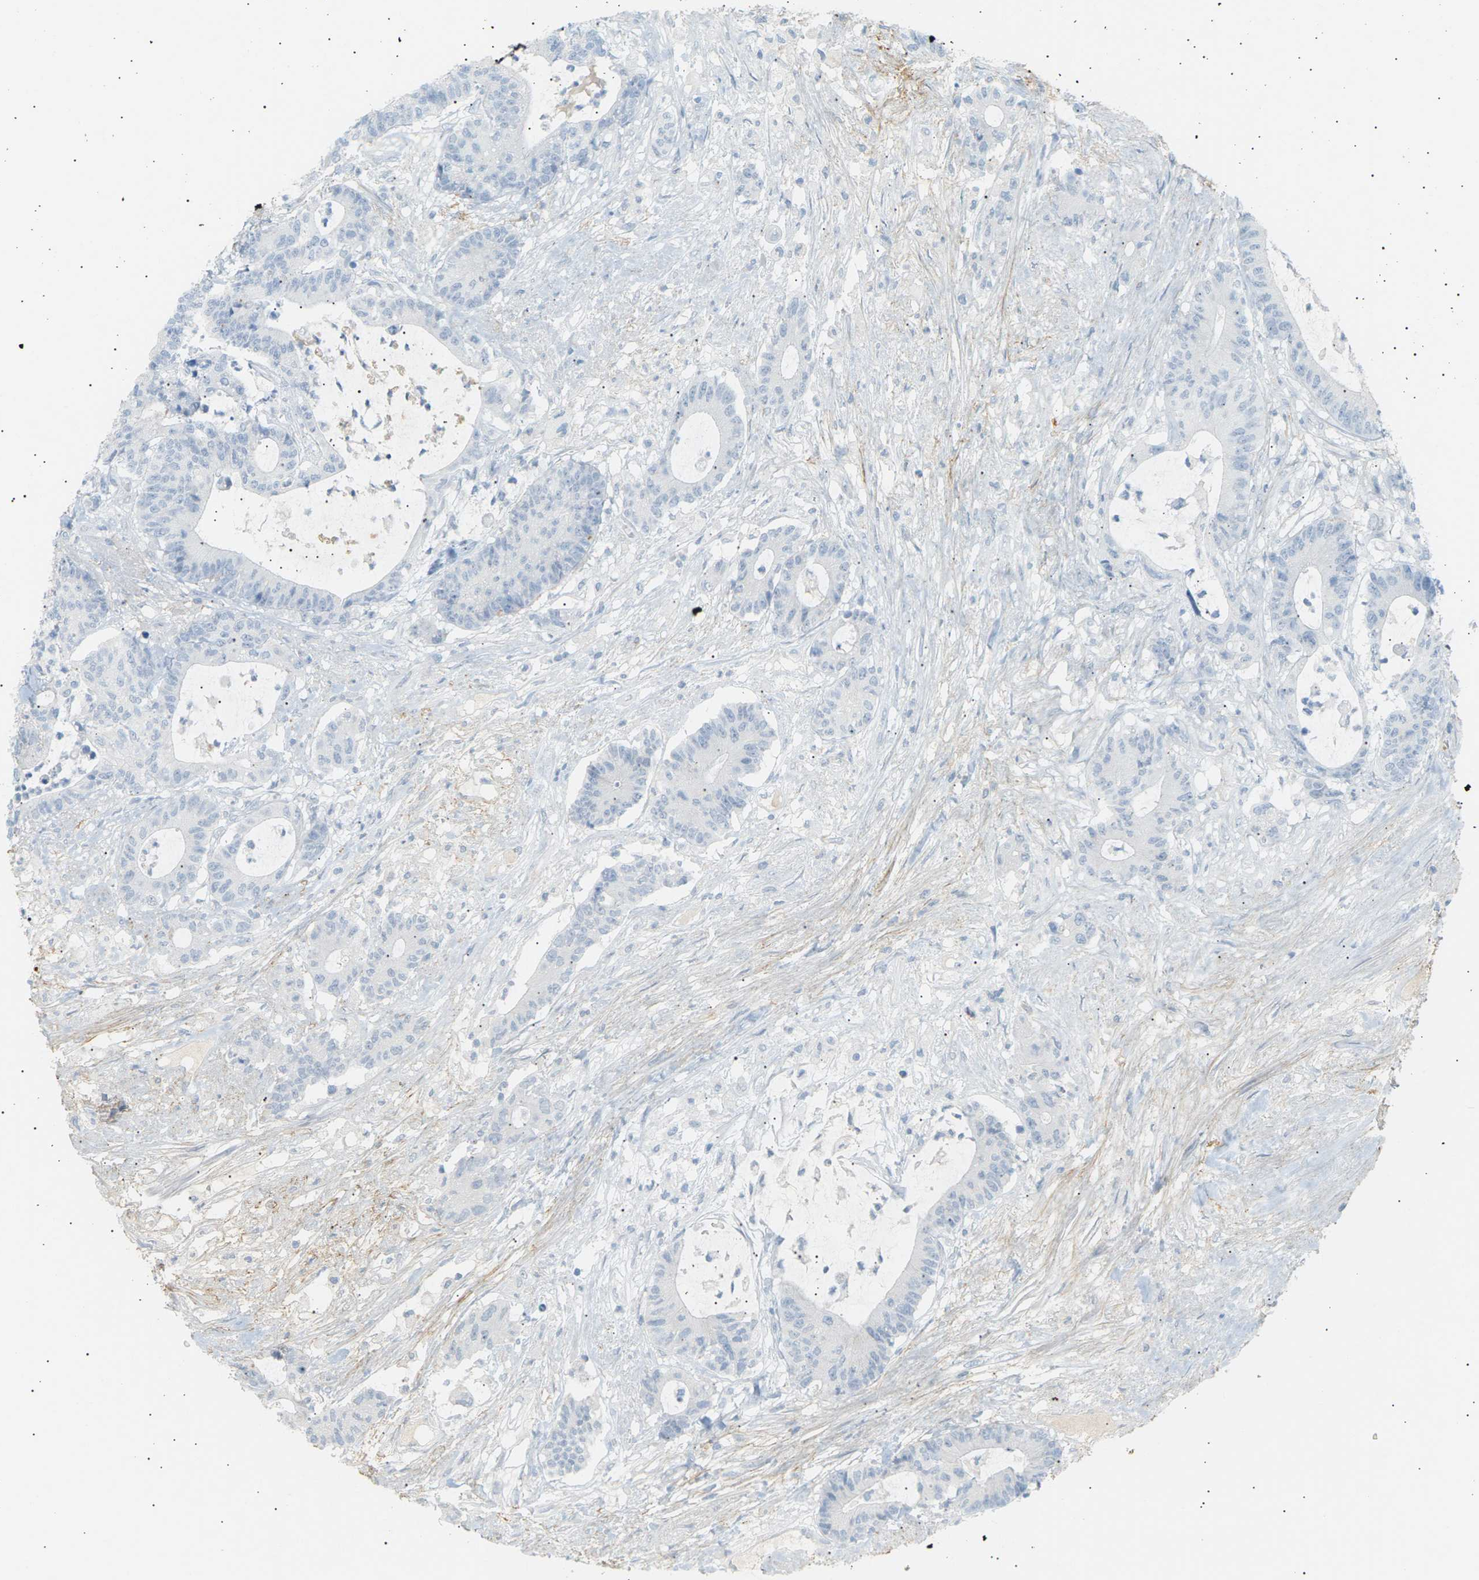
{"staining": {"intensity": "negative", "quantity": "none", "location": "none"}, "tissue": "colorectal cancer", "cell_type": "Tumor cells", "image_type": "cancer", "snomed": [{"axis": "morphology", "description": "Adenocarcinoma, NOS"}, {"axis": "topography", "description": "Colon"}], "caption": "Tumor cells are negative for brown protein staining in colorectal cancer (adenocarcinoma).", "gene": "CLU", "patient": {"sex": "female", "age": 84}}